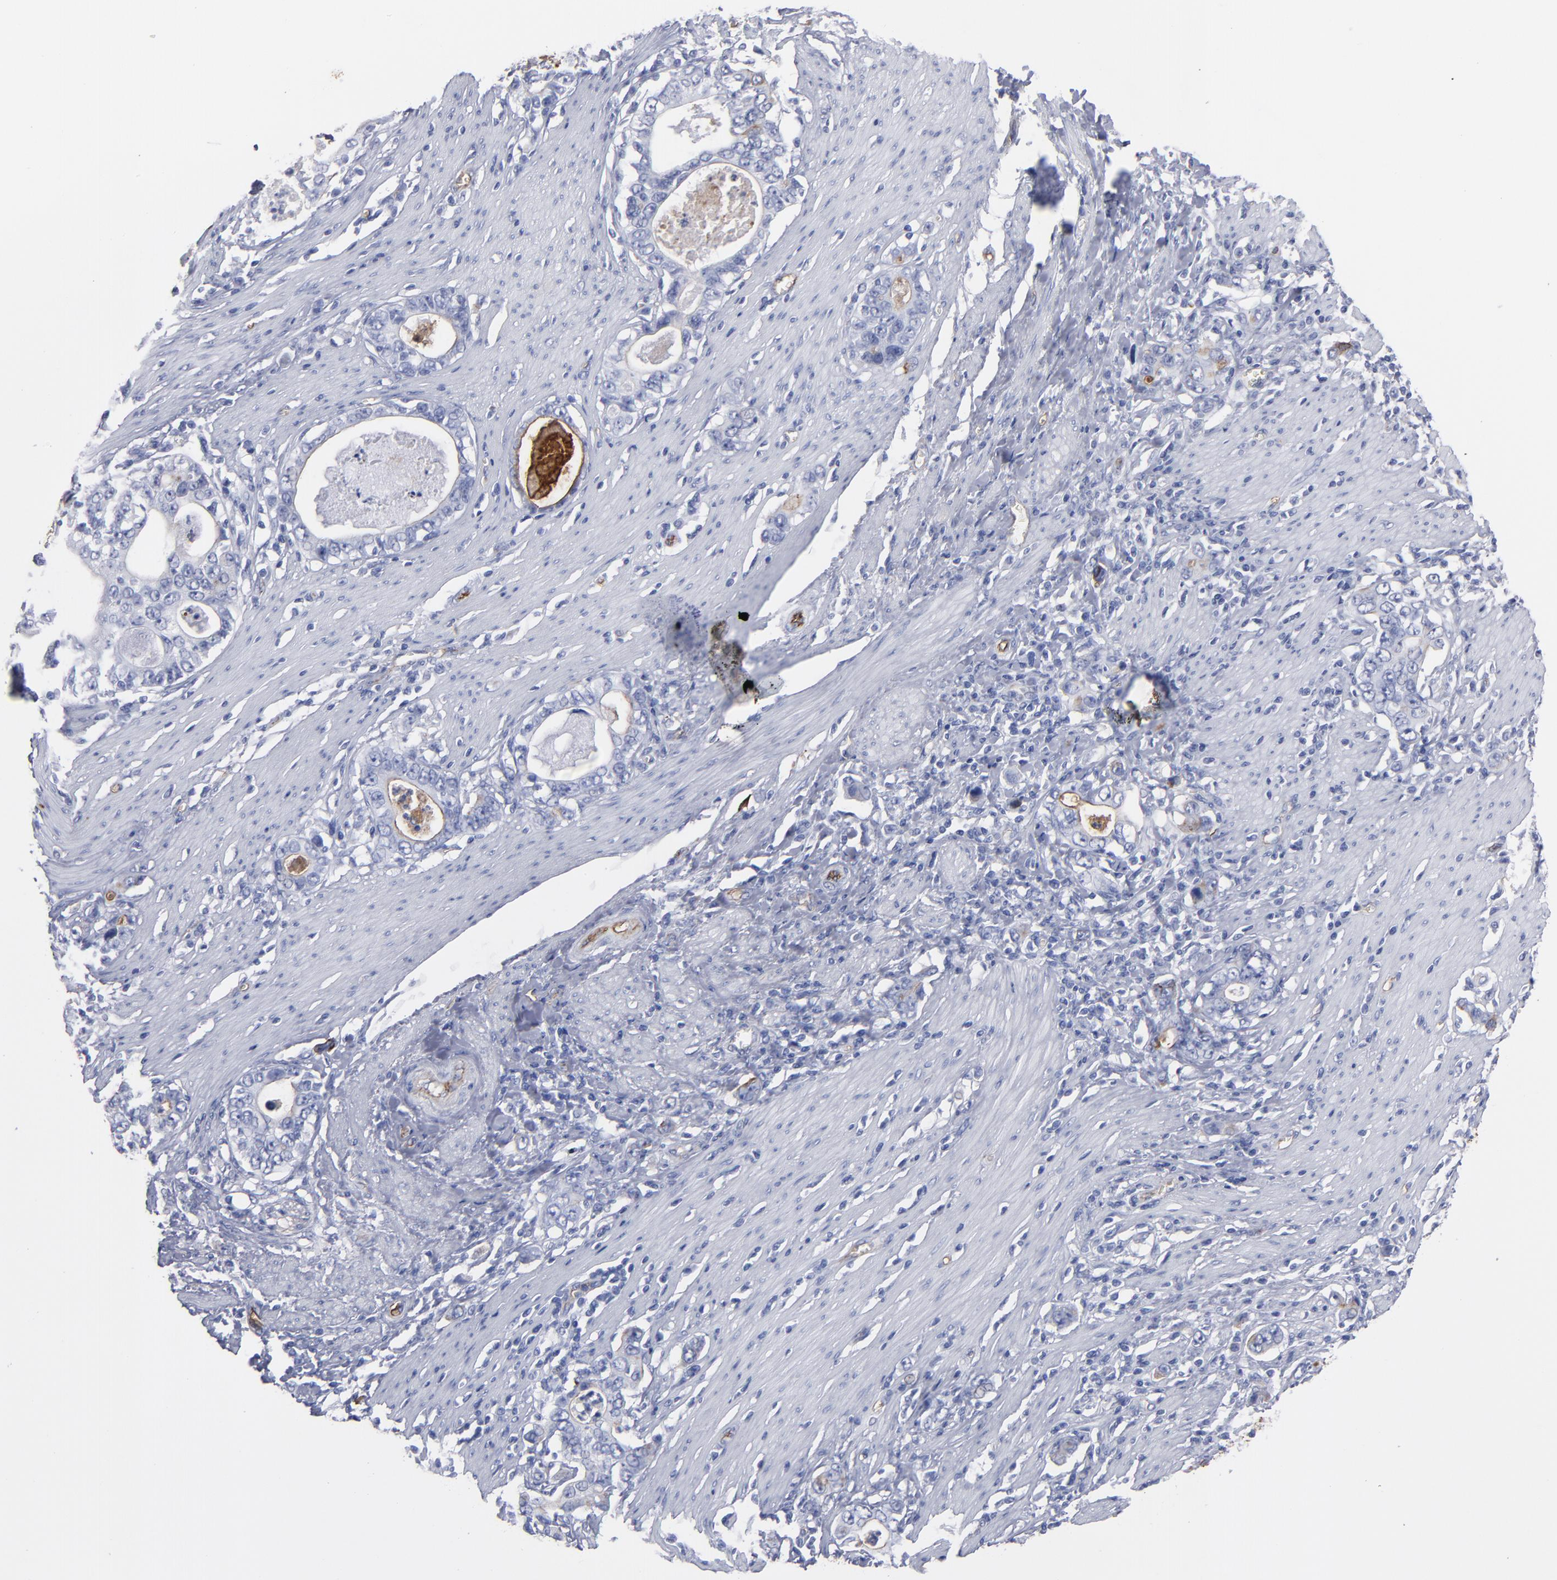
{"staining": {"intensity": "weak", "quantity": "<25%", "location": "cytoplasmic/membranous"}, "tissue": "stomach cancer", "cell_type": "Tumor cells", "image_type": "cancer", "snomed": [{"axis": "morphology", "description": "Adenocarcinoma, NOS"}, {"axis": "topography", "description": "Stomach, lower"}], "caption": "Immunohistochemistry of human stomach adenocarcinoma demonstrates no staining in tumor cells.", "gene": "TM4SF1", "patient": {"sex": "female", "age": 72}}